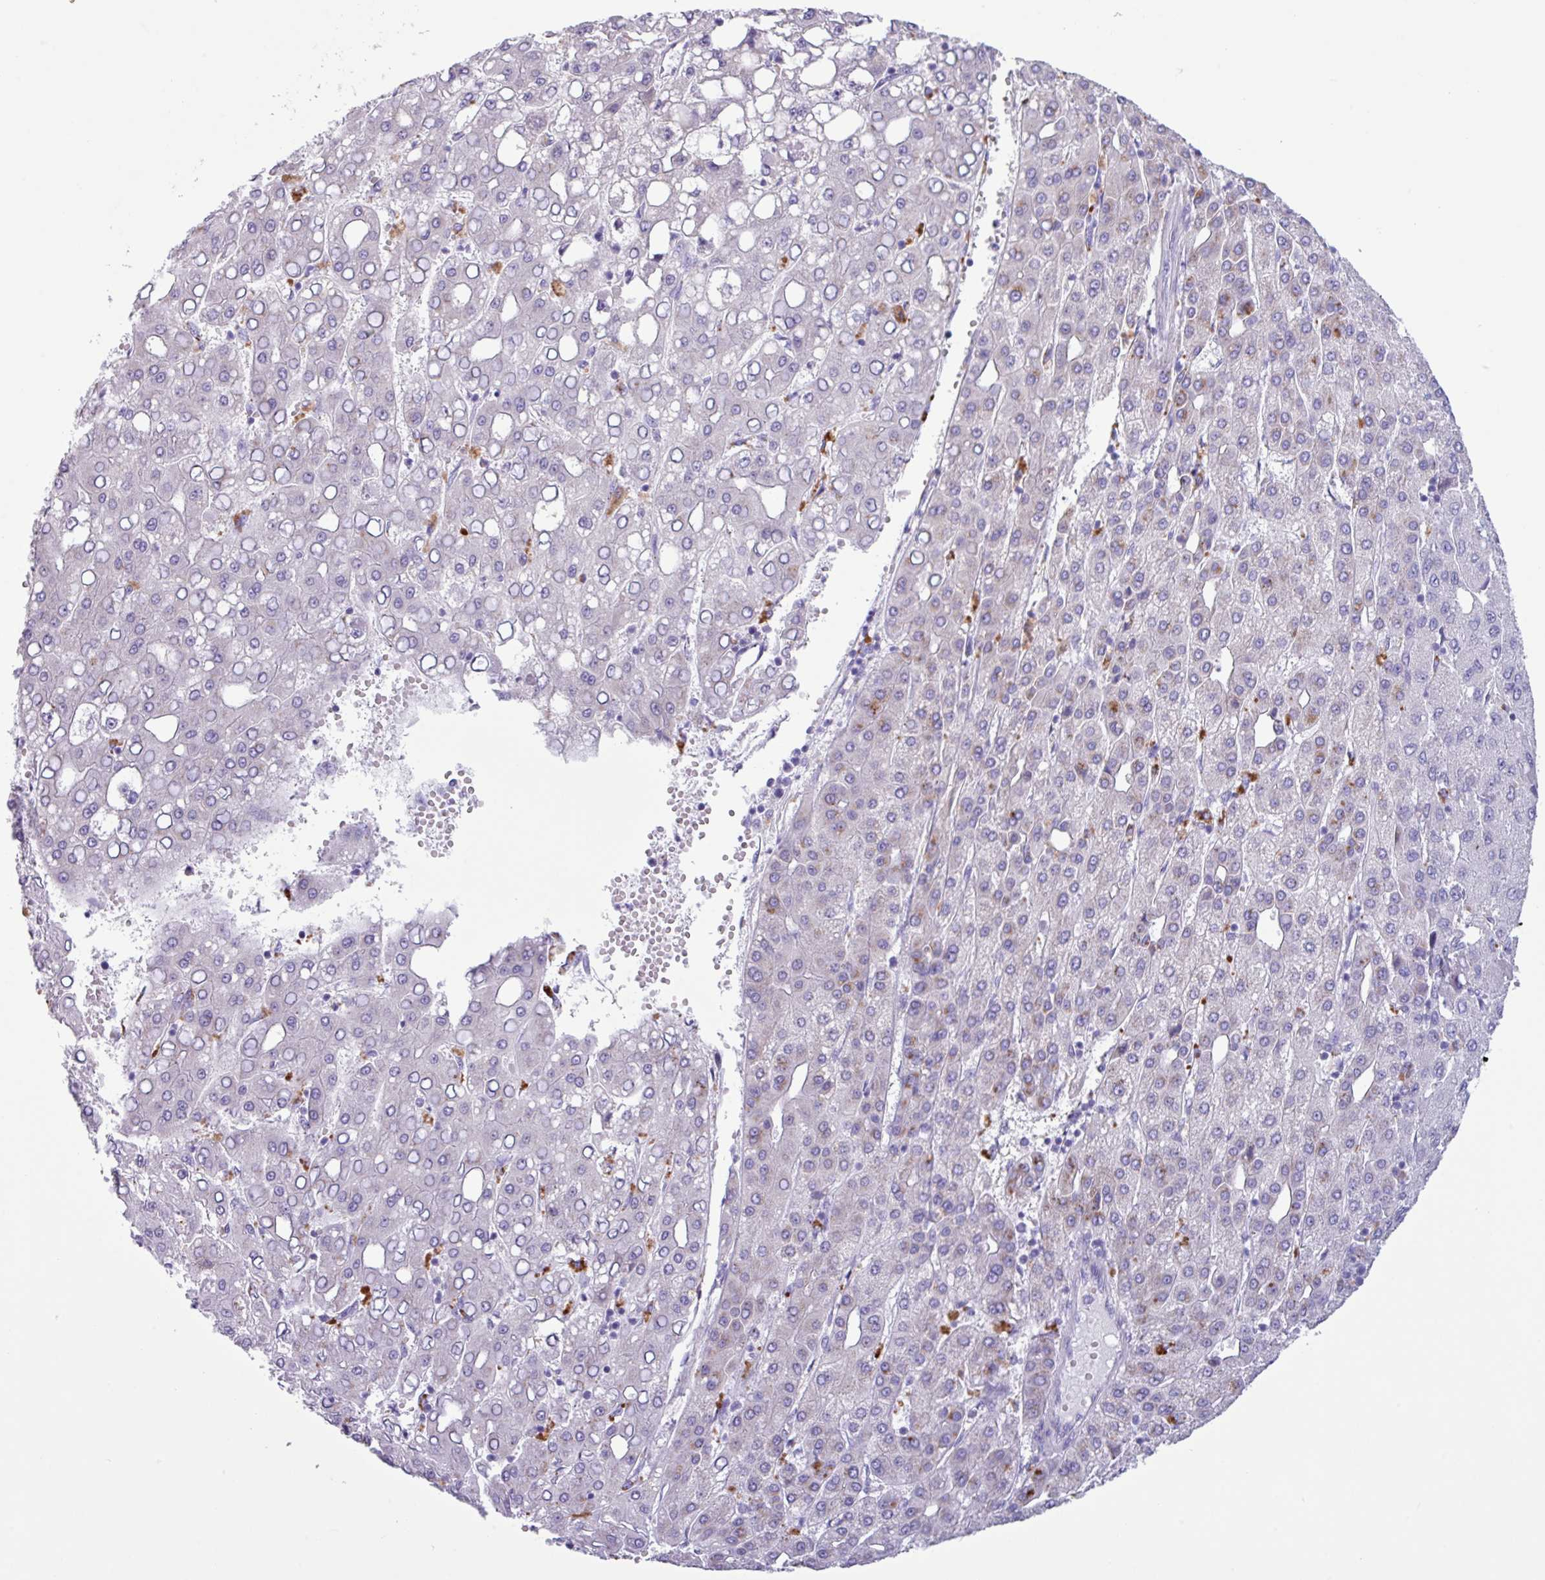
{"staining": {"intensity": "negative", "quantity": "none", "location": "none"}, "tissue": "liver cancer", "cell_type": "Tumor cells", "image_type": "cancer", "snomed": [{"axis": "morphology", "description": "Carcinoma, Hepatocellular, NOS"}, {"axis": "topography", "description": "Liver"}], "caption": "The immunohistochemistry micrograph has no significant expression in tumor cells of liver cancer tissue.", "gene": "AGO3", "patient": {"sex": "male", "age": 65}}